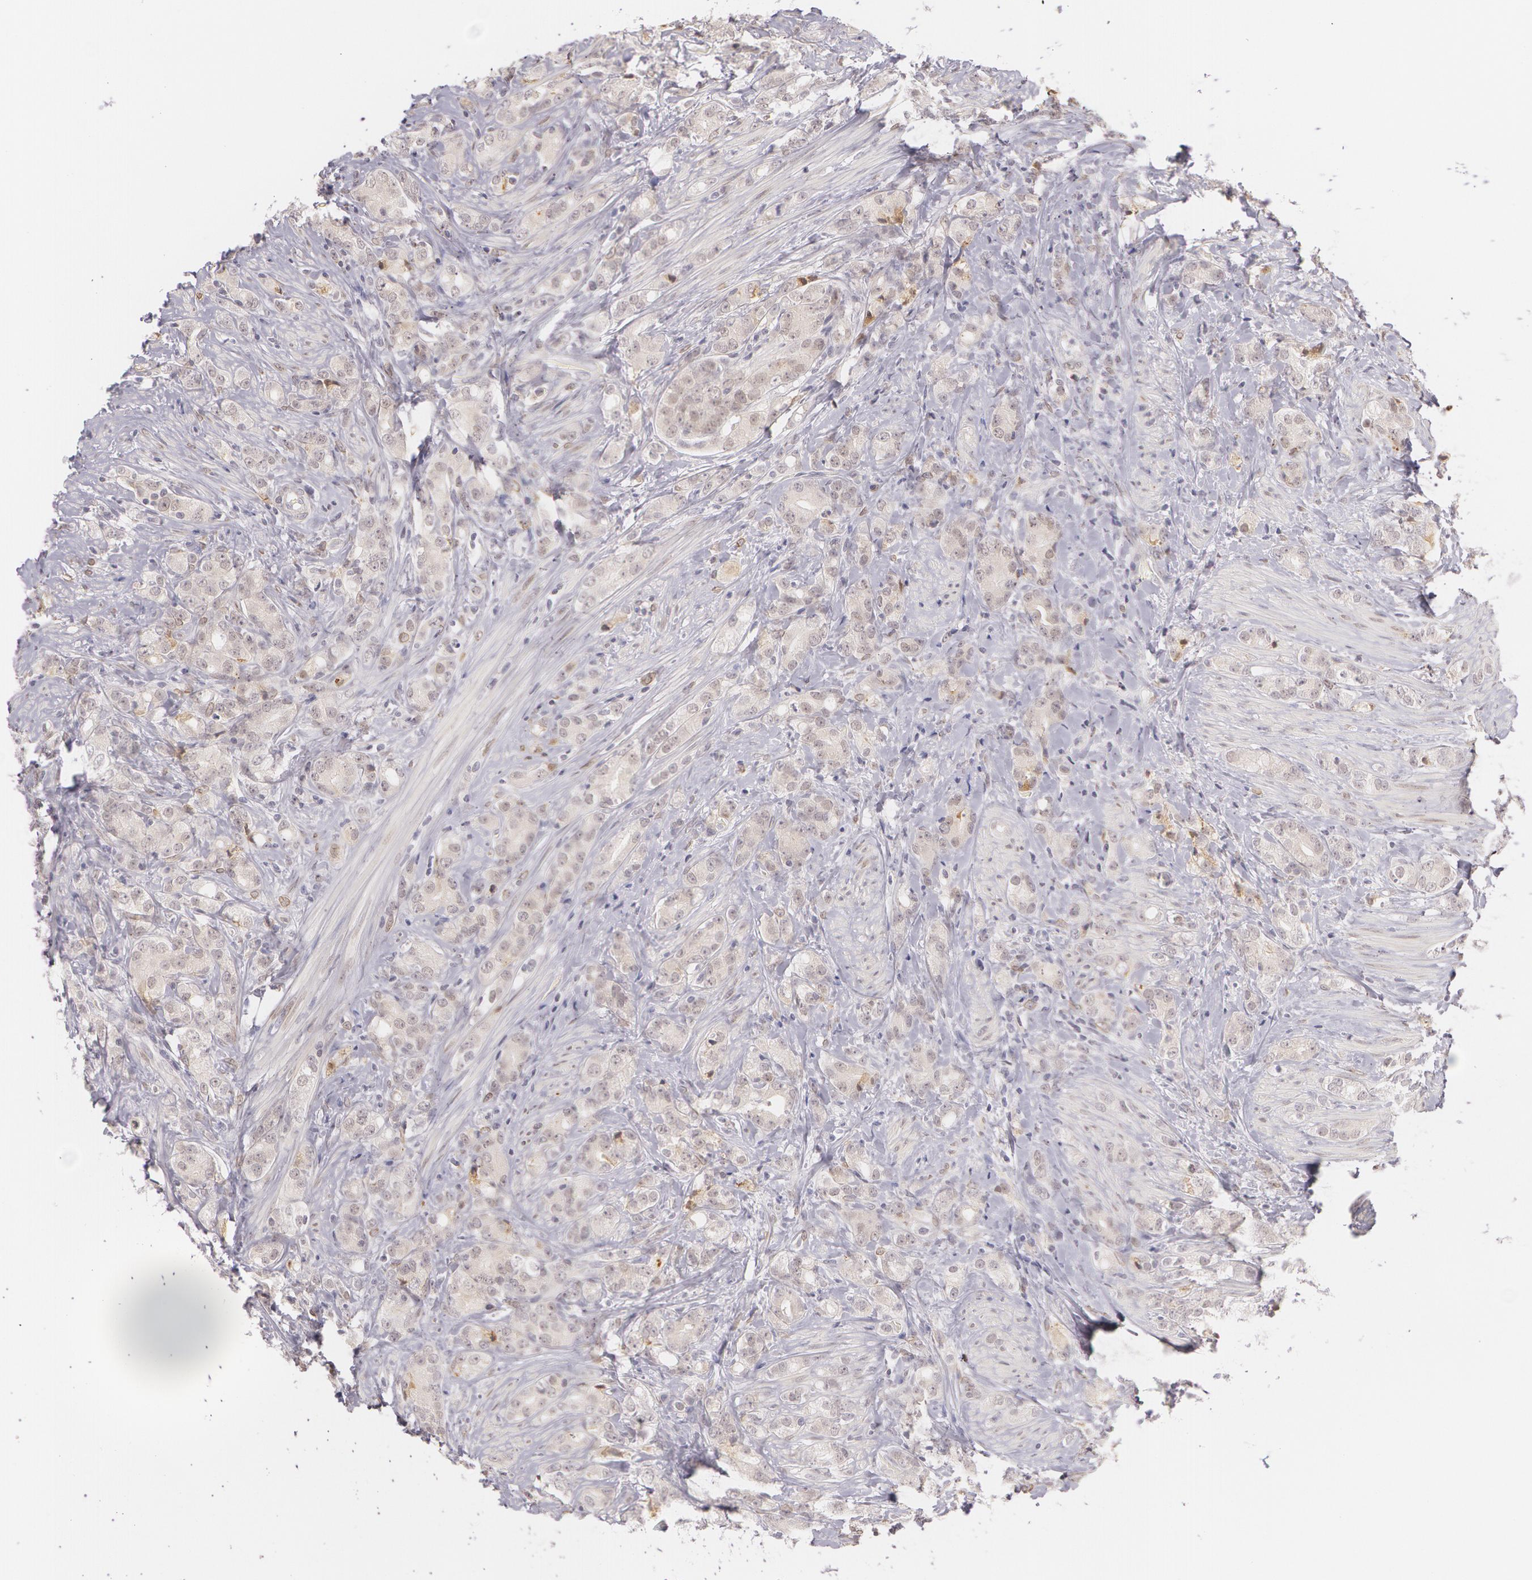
{"staining": {"intensity": "negative", "quantity": "none", "location": "none"}, "tissue": "prostate cancer", "cell_type": "Tumor cells", "image_type": "cancer", "snomed": [{"axis": "morphology", "description": "Adenocarcinoma, Medium grade"}, {"axis": "topography", "description": "Prostate"}], "caption": "This is an IHC image of human prostate adenocarcinoma (medium-grade). There is no expression in tumor cells.", "gene": "LBP", "patient": {"sex": "male", "age": 59}}